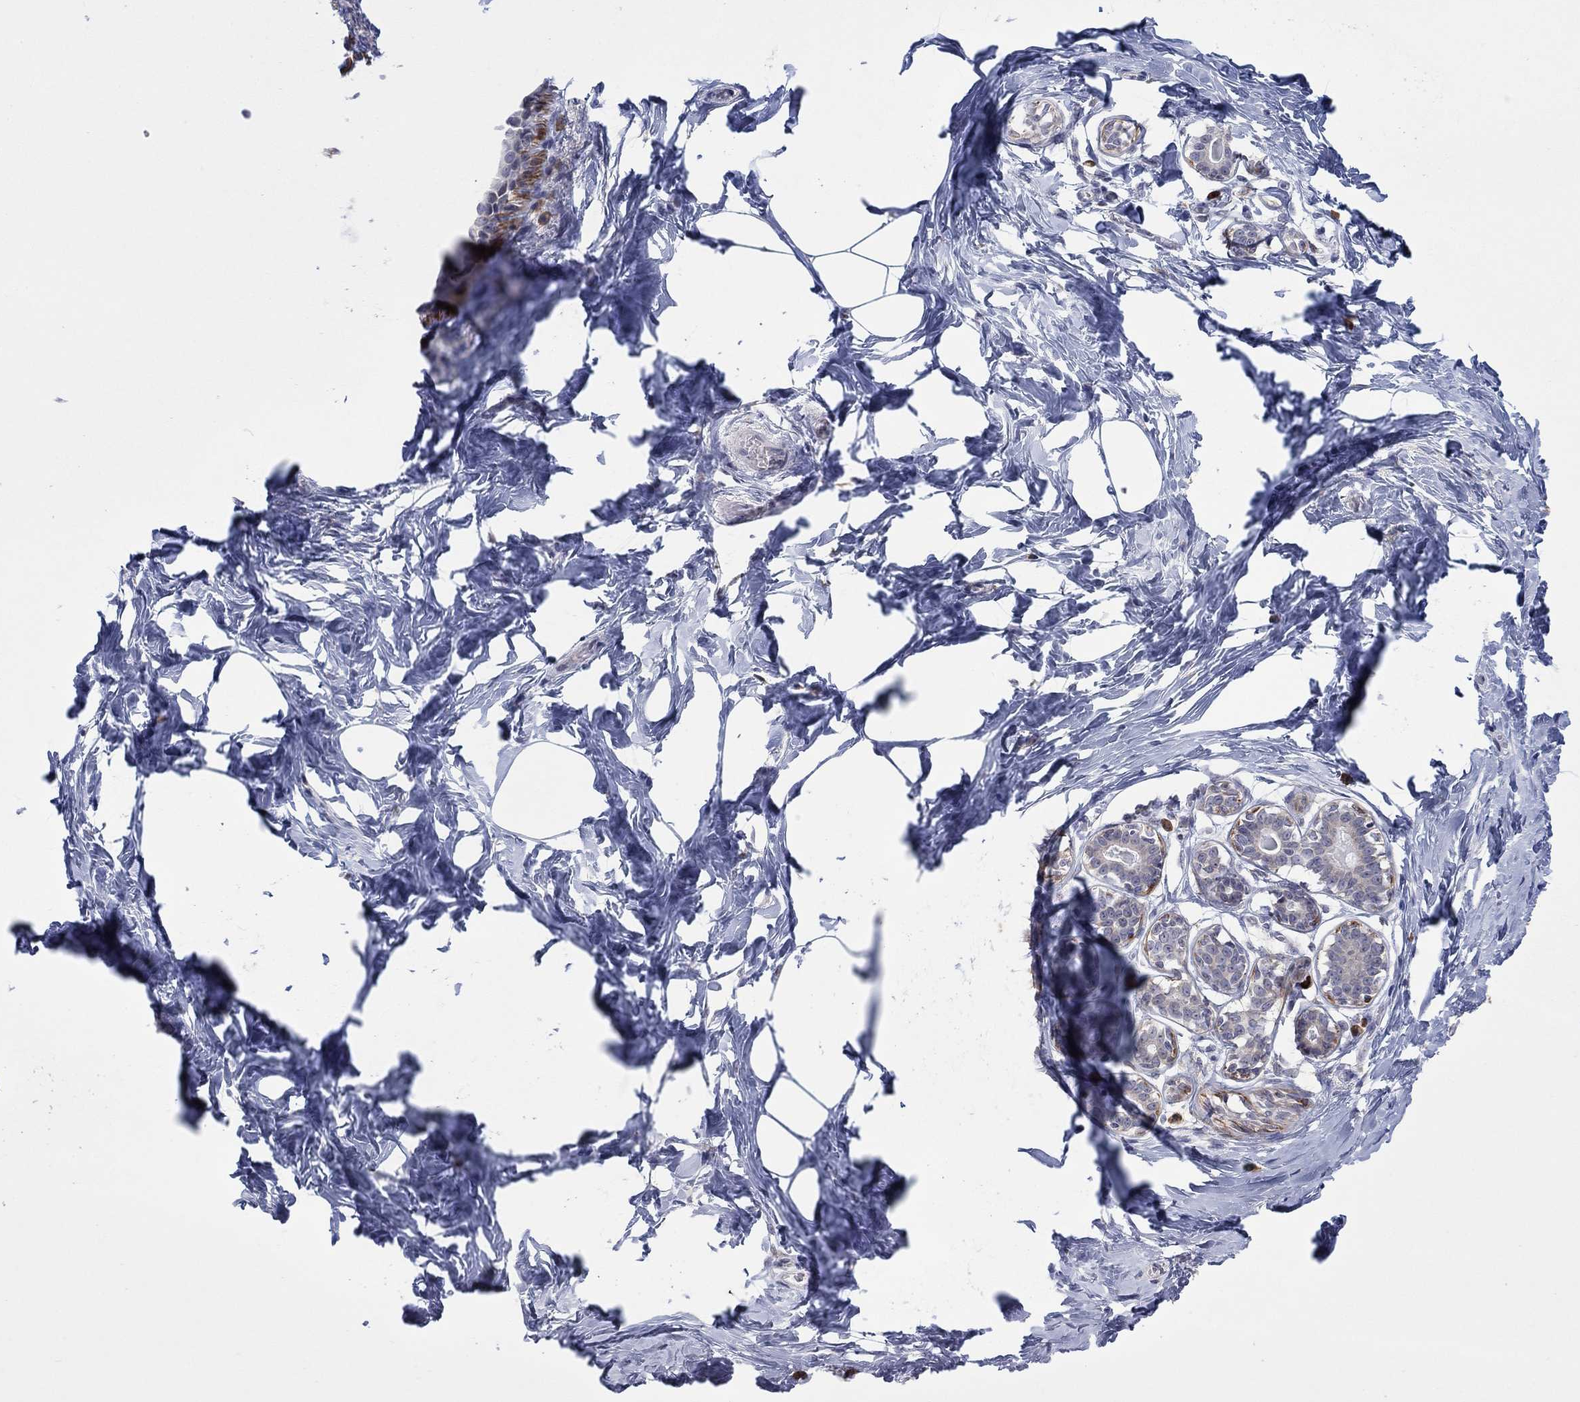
{"staining": {"intensity": "negative", "quantity": "none", "location": "none"}, "tissue": "breast", "cell_type": "Adipocytes", "image_type": "normal", "snomed": [{"axis": "morphology", "description": "Normal tissue, NOS"}, {"axis": "morphology", "description": "Lobular carcinoma, in situ"}, {"axis": "topography", "description": "Breast"}], "caption": "Immunohistochemistry histopathology image of benign breast: human breast stained with DAB (3,3'-diaminobenzidine) displays no significant protein expression in adipocytes.", "gene": "MTRFR", "patient": {"sex": "female", "age": 35}}